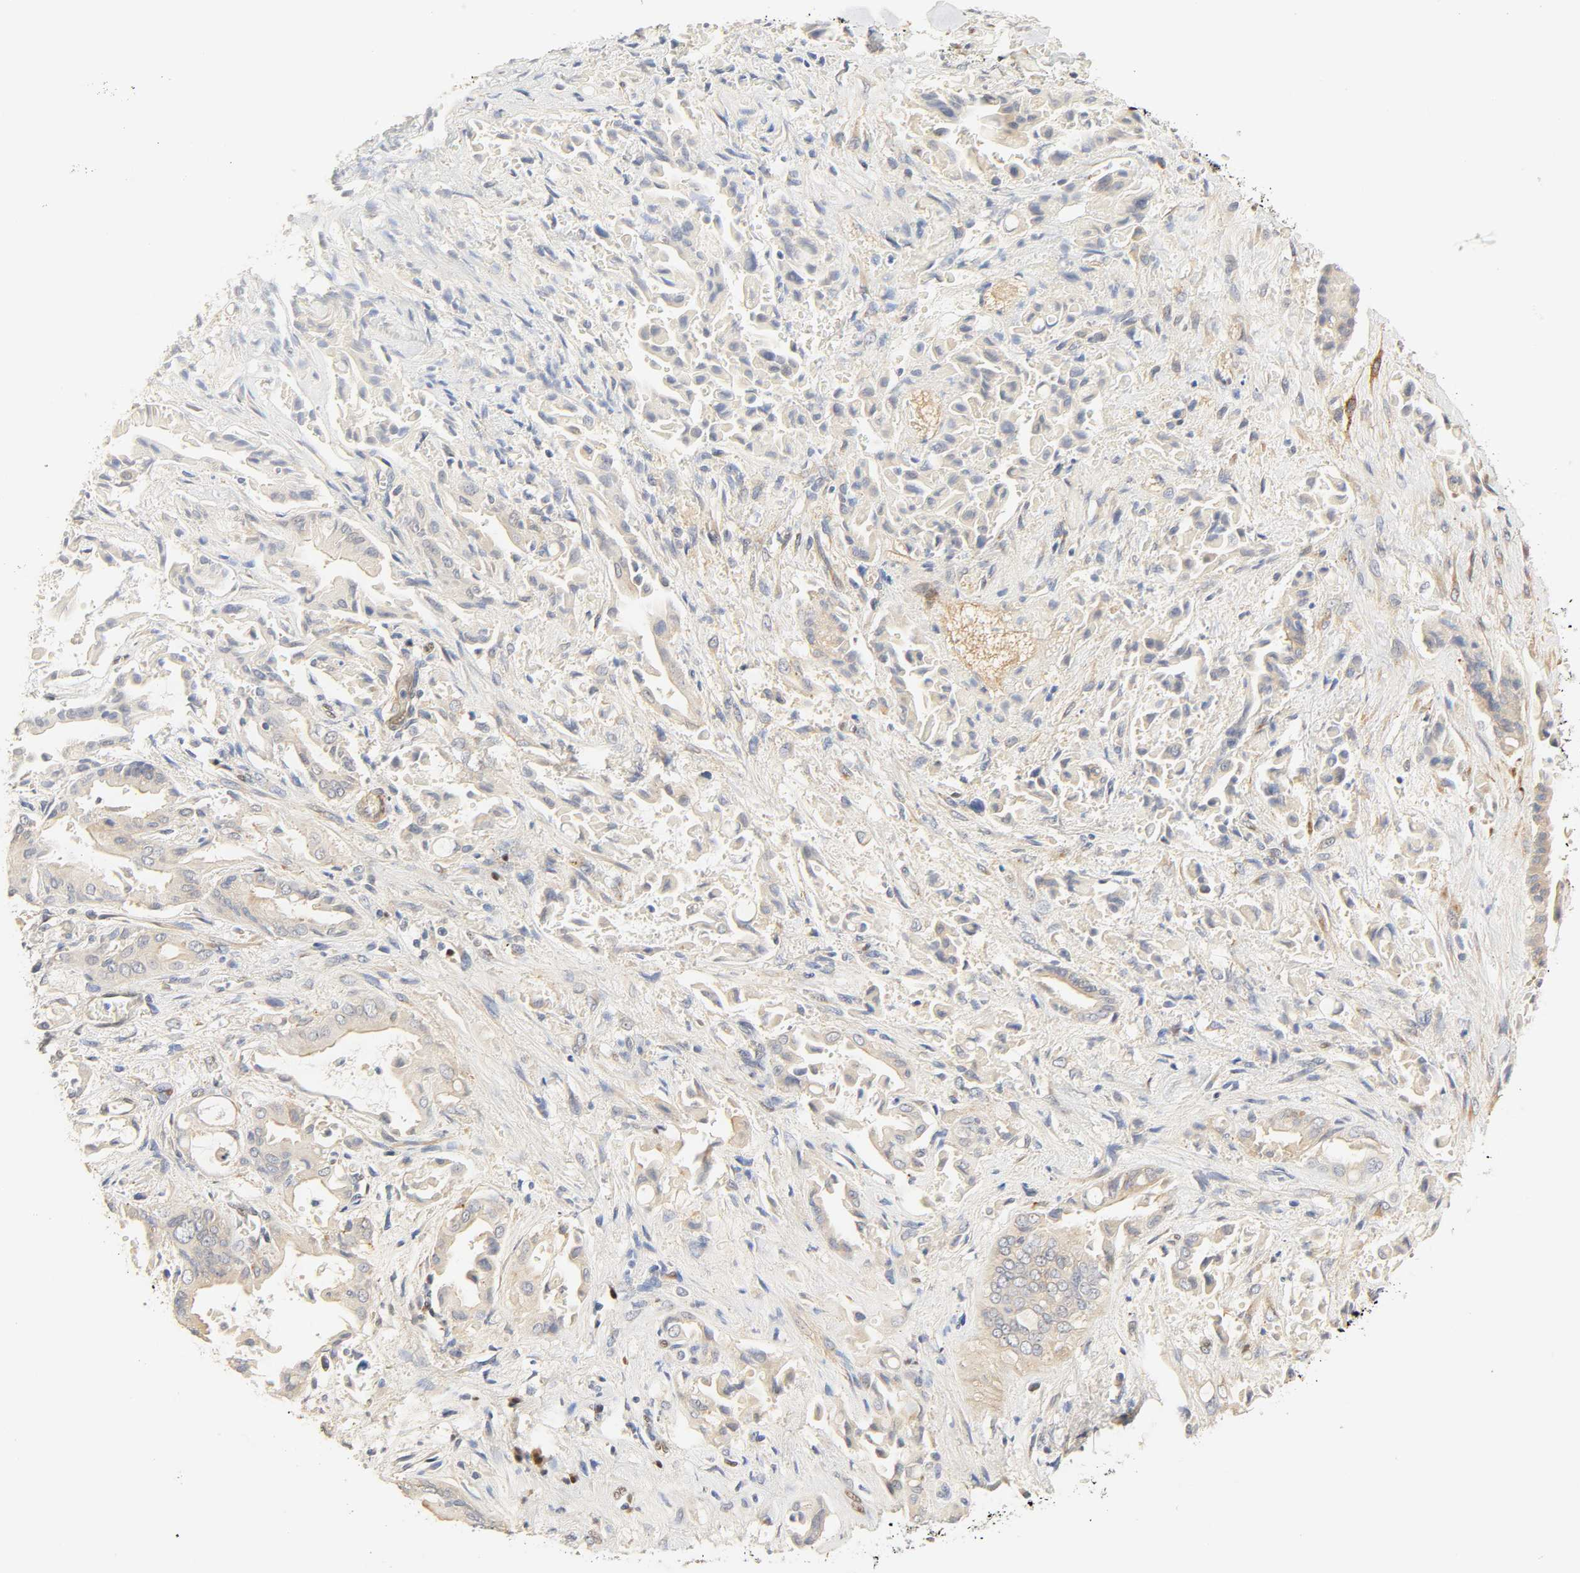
{"staining": {"intensity": "negative", "quantity": "none", "location": "none"}, "tissue": "liver cancer", "cell_type": "Tumor cells", "image_type": "cancer", "snomed": [{"axis": "morphology", "description": "Cholangiocarcinoma"}, {"axis": "topography", "description": "Liver"}], "caption": "Cholangiocarcinoma (liver) stained for a protein using immunohistochemistry (IHC) reveals no positivity tumor cells.", "gene": "BORCS8-MEF2B", "patient": {"sex": "male", "age": 58}}